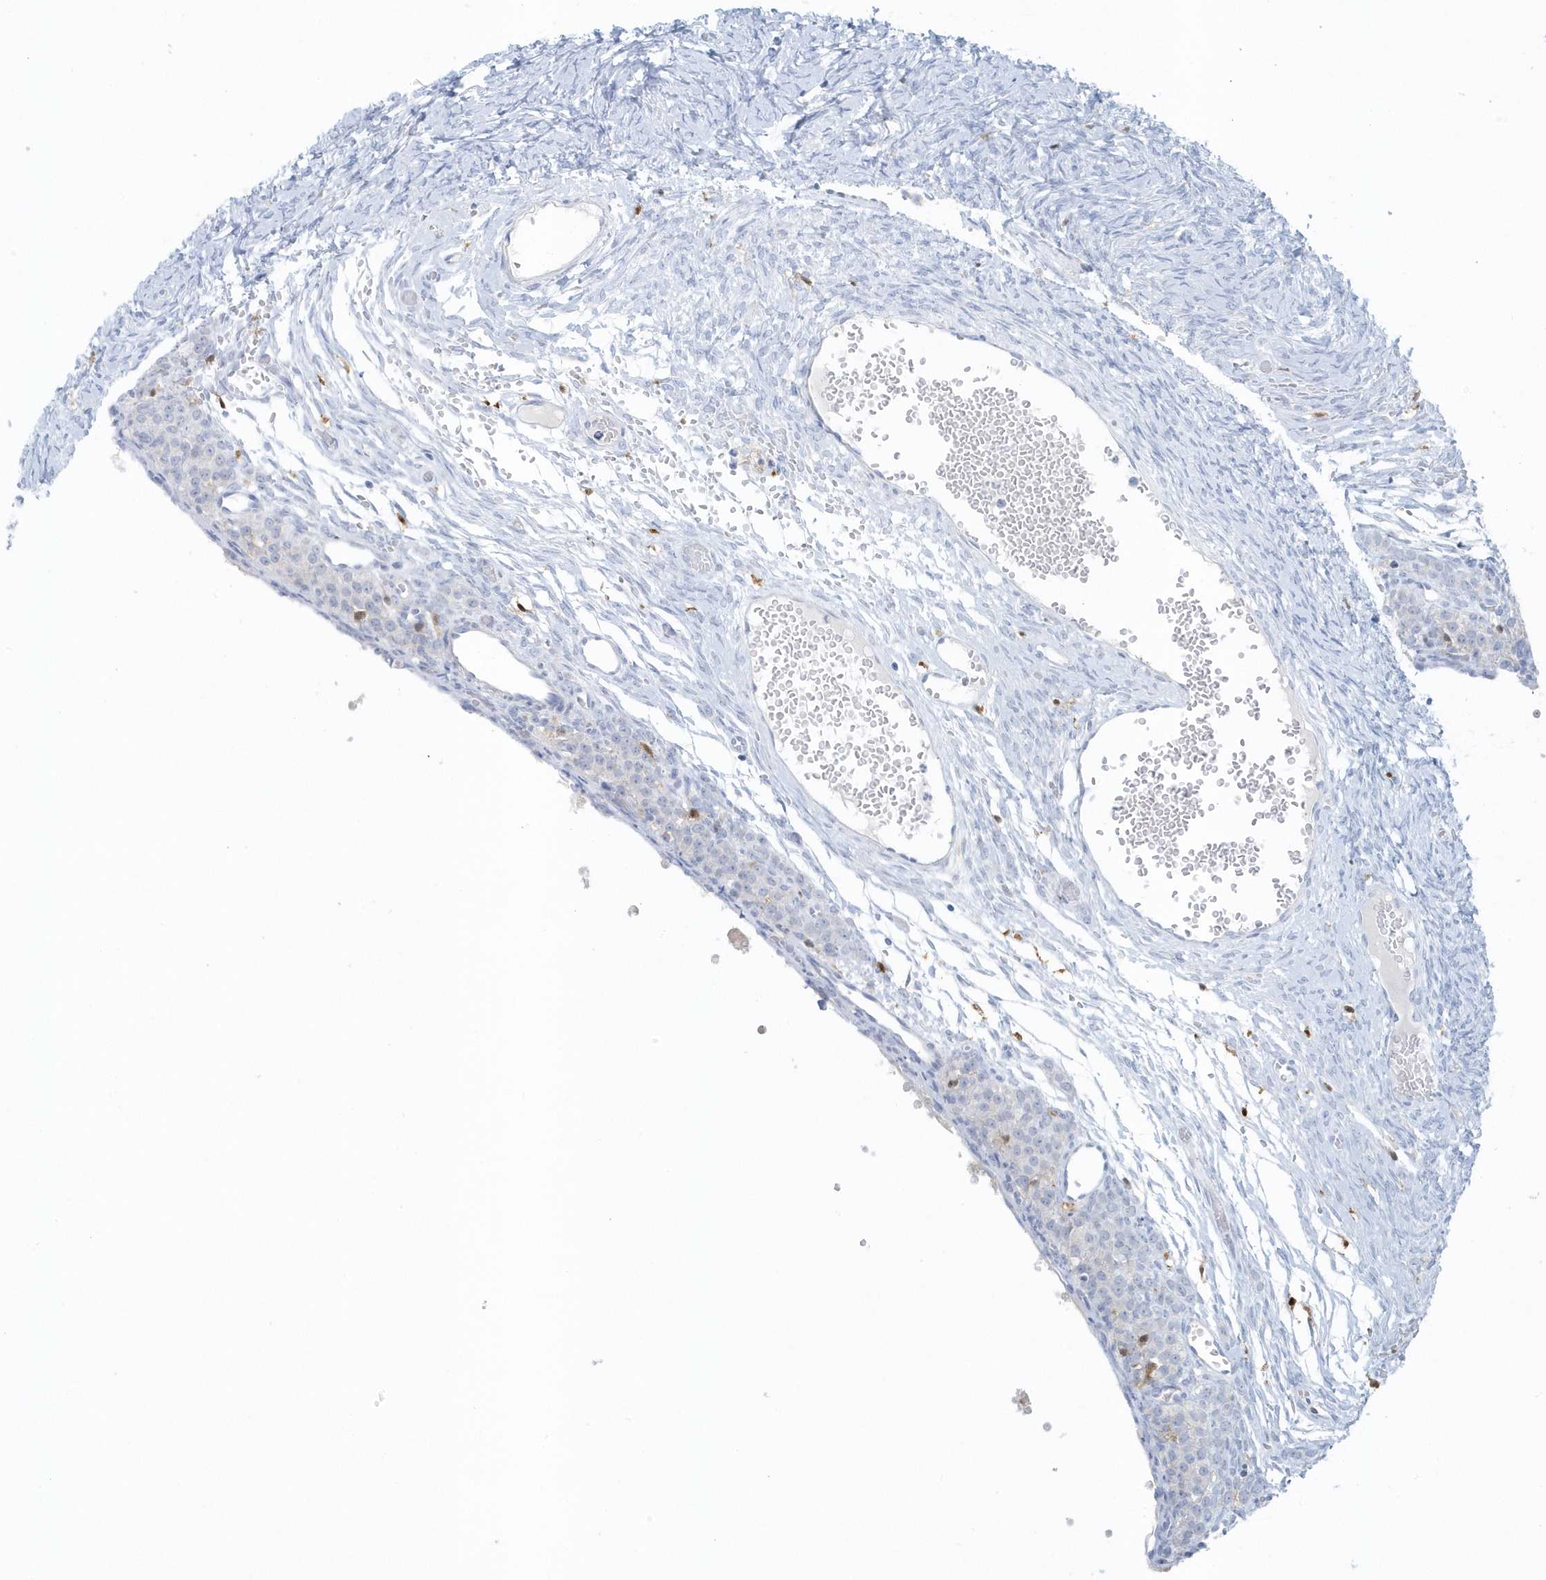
{"staining": {"intensity": "negative", "quantity": "none", "location": "none"}, "tissue": "ovary", "cell_type": "Ovarian stroma cells", "image_type": "normal", "snomed": [{"axis": "morphology", "description": "Adenocarcinoma, NOS"}, {"axis": "topography", "description": "Endometrium"}], "caption": "The micrograph demonstrates no staining of ovarian stroma cells in normal ovary. The staining is performed using DAB brown chromogen with nuclei counter-stained in using hematoxylin.", "gene": "FAM98A", "patient": {"sex": "female", "age": 32}}